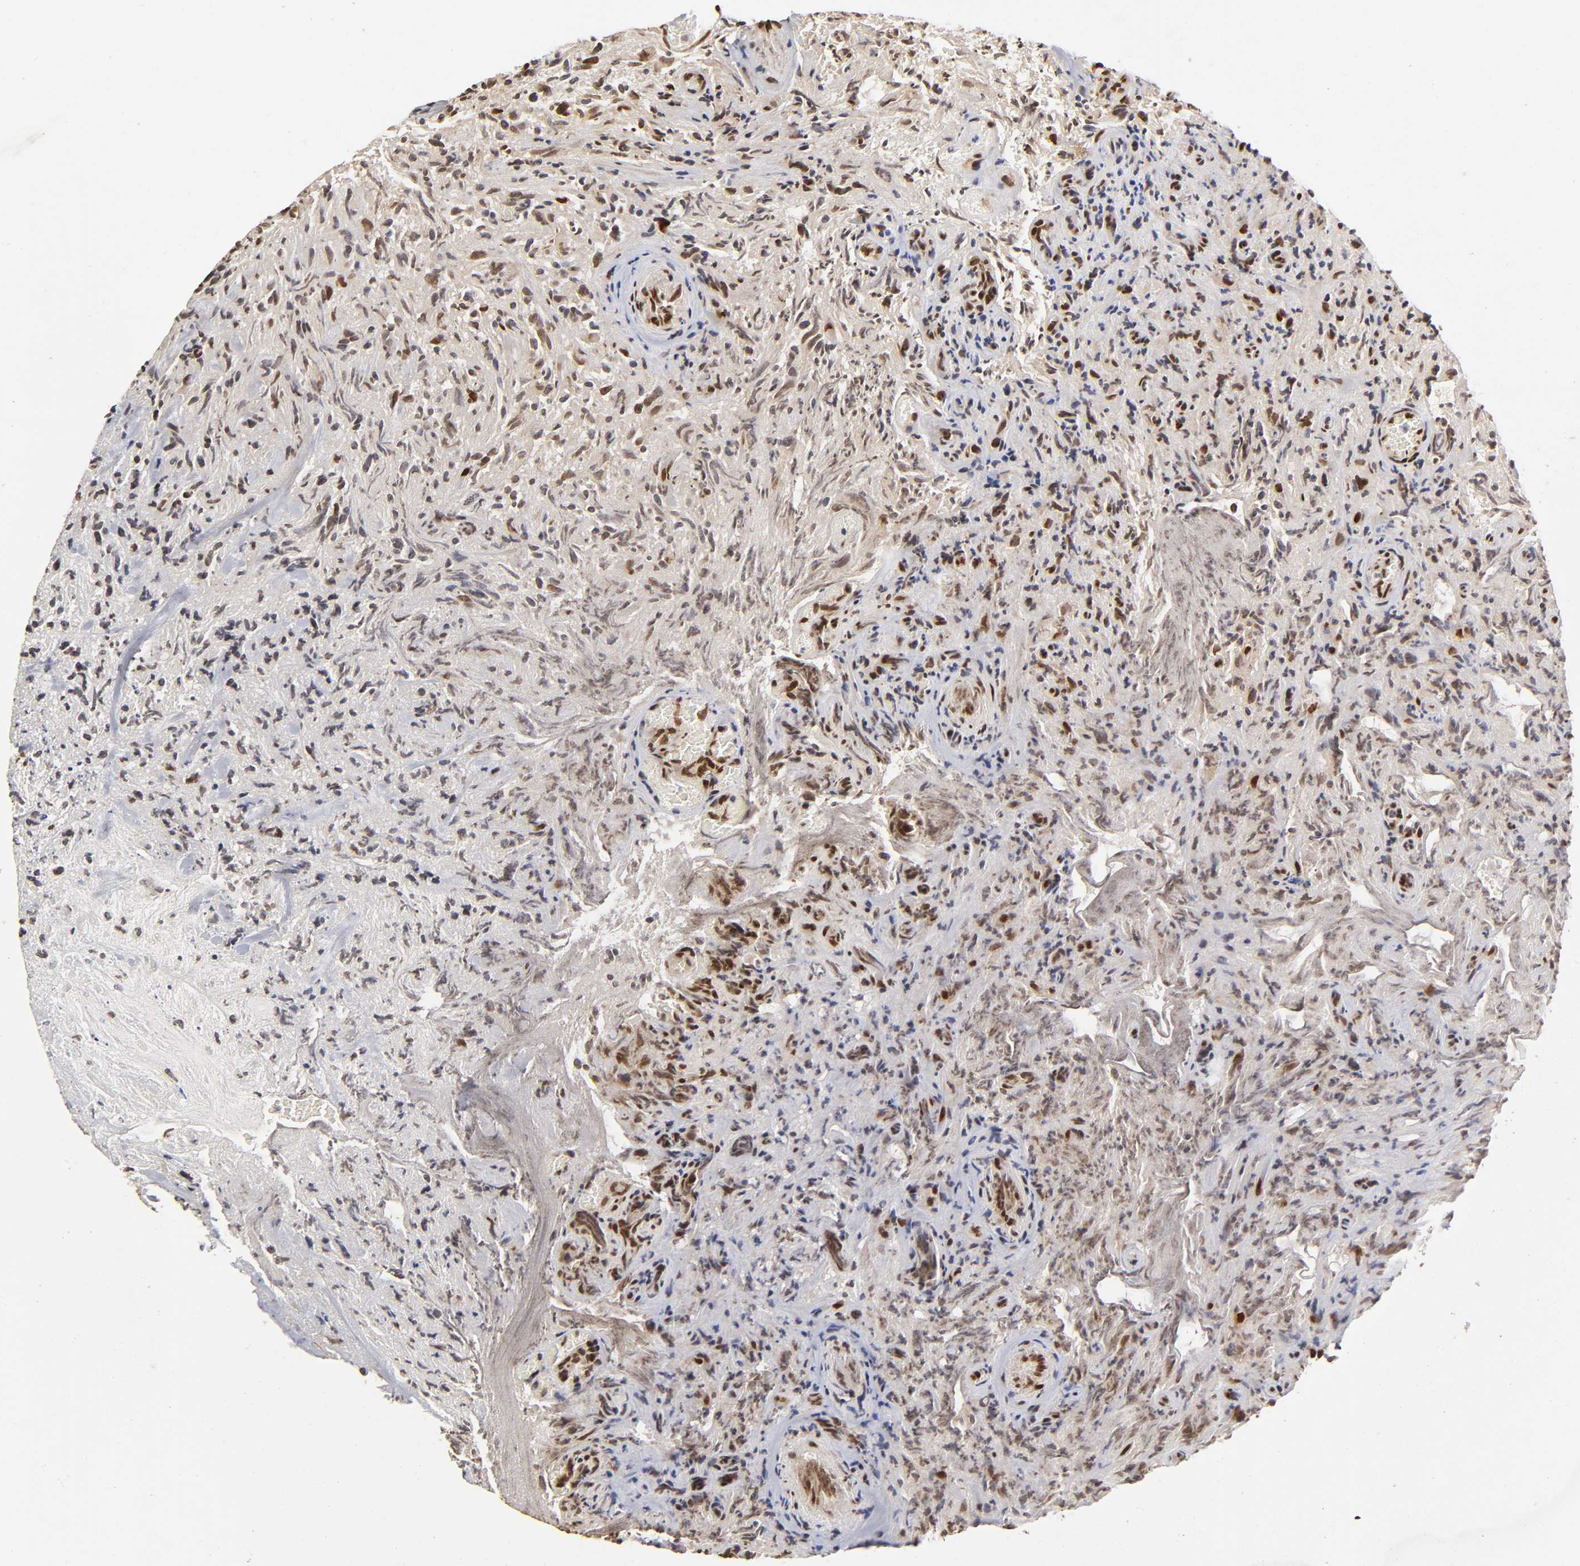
{"staining": {"intensity": "weak", "quantity": "25%-75%", "location": "nuclear"}, "tissue": "glioma", "cell_type": "Tumor cells", "image_type": "cancer", "snomed": [{"axis": "morphology", "description": "Normal tissue, NOS"}, {"axis": "morphology", "description": "Glioma, malignant, High grade"}, {"axis": "topography", "description": "Cerebral cortex"}], "caption": "Glioma stained with immunohistochemistry exhibits weak nuclear expression in approximately 25%-75% of tumor cells.", "gene": "MLLT6", "patient": {"sex": "male", "age": 75}}